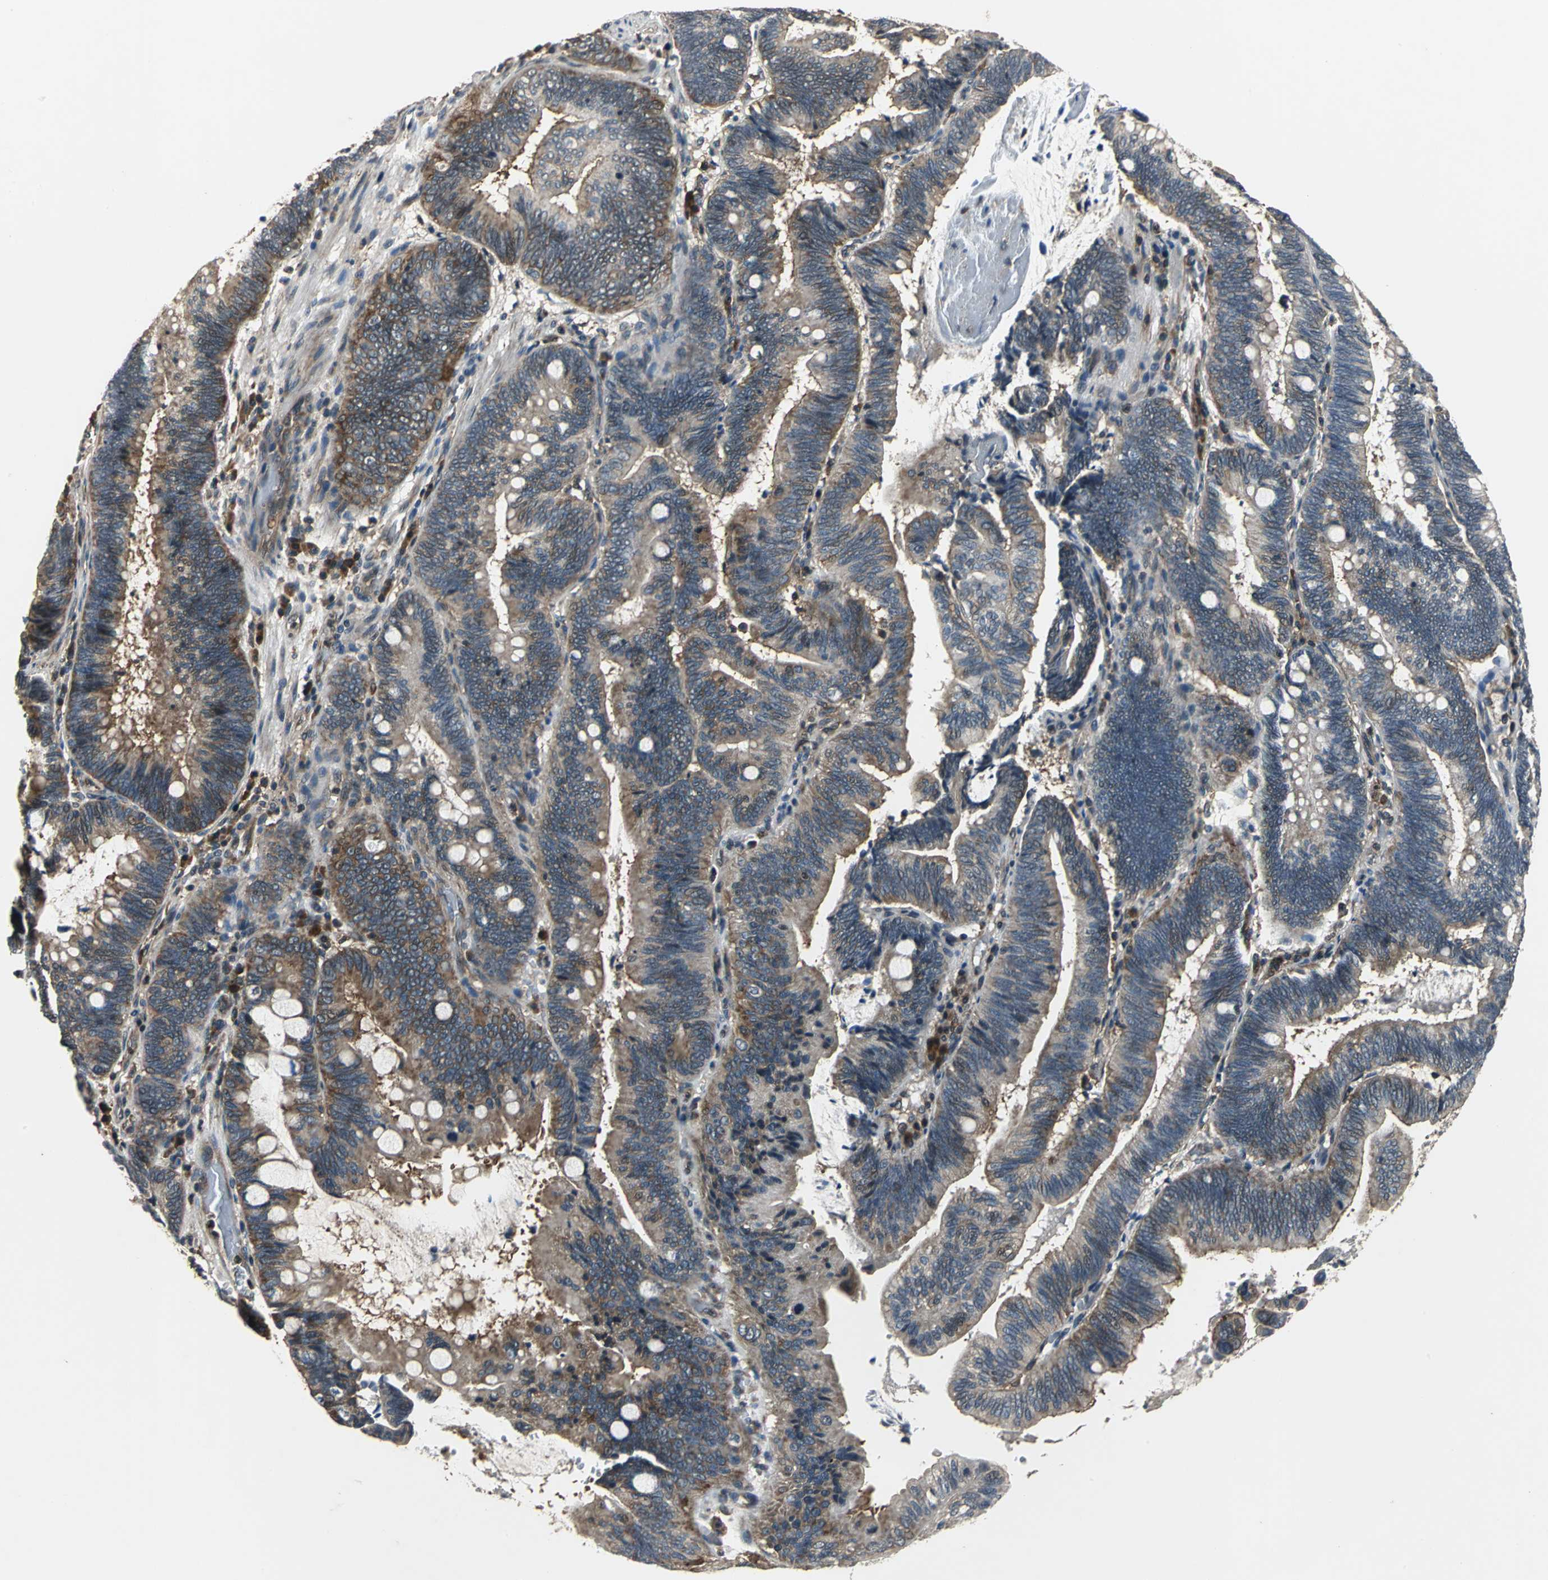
{"staining": {"intensity": "moderate", "quantity": ">75%", "location": "cytoplasmic/membranous"}, "tissue": "pancreatic cancer", "cell_type": "Tumor cells", "image_type": "cancer", "snomed": [{"axis": "morphology", "description": "Adenocarcinoma, NOS"}, {"axis": "topography", "description": "Pancreas"}], "caption": "Protein analysis of pancreatic cancer (adenocarcinoma) tissue reveals moderate cytoplasmic/membranous staining in about >75% of tumor cells. (DAB (3,3'-diaminobenzidine) = brown stain, brightfield microscopy at high magnification).", "gene": "EIF2B2", "patient": {"sex": "male", "age": 82}}